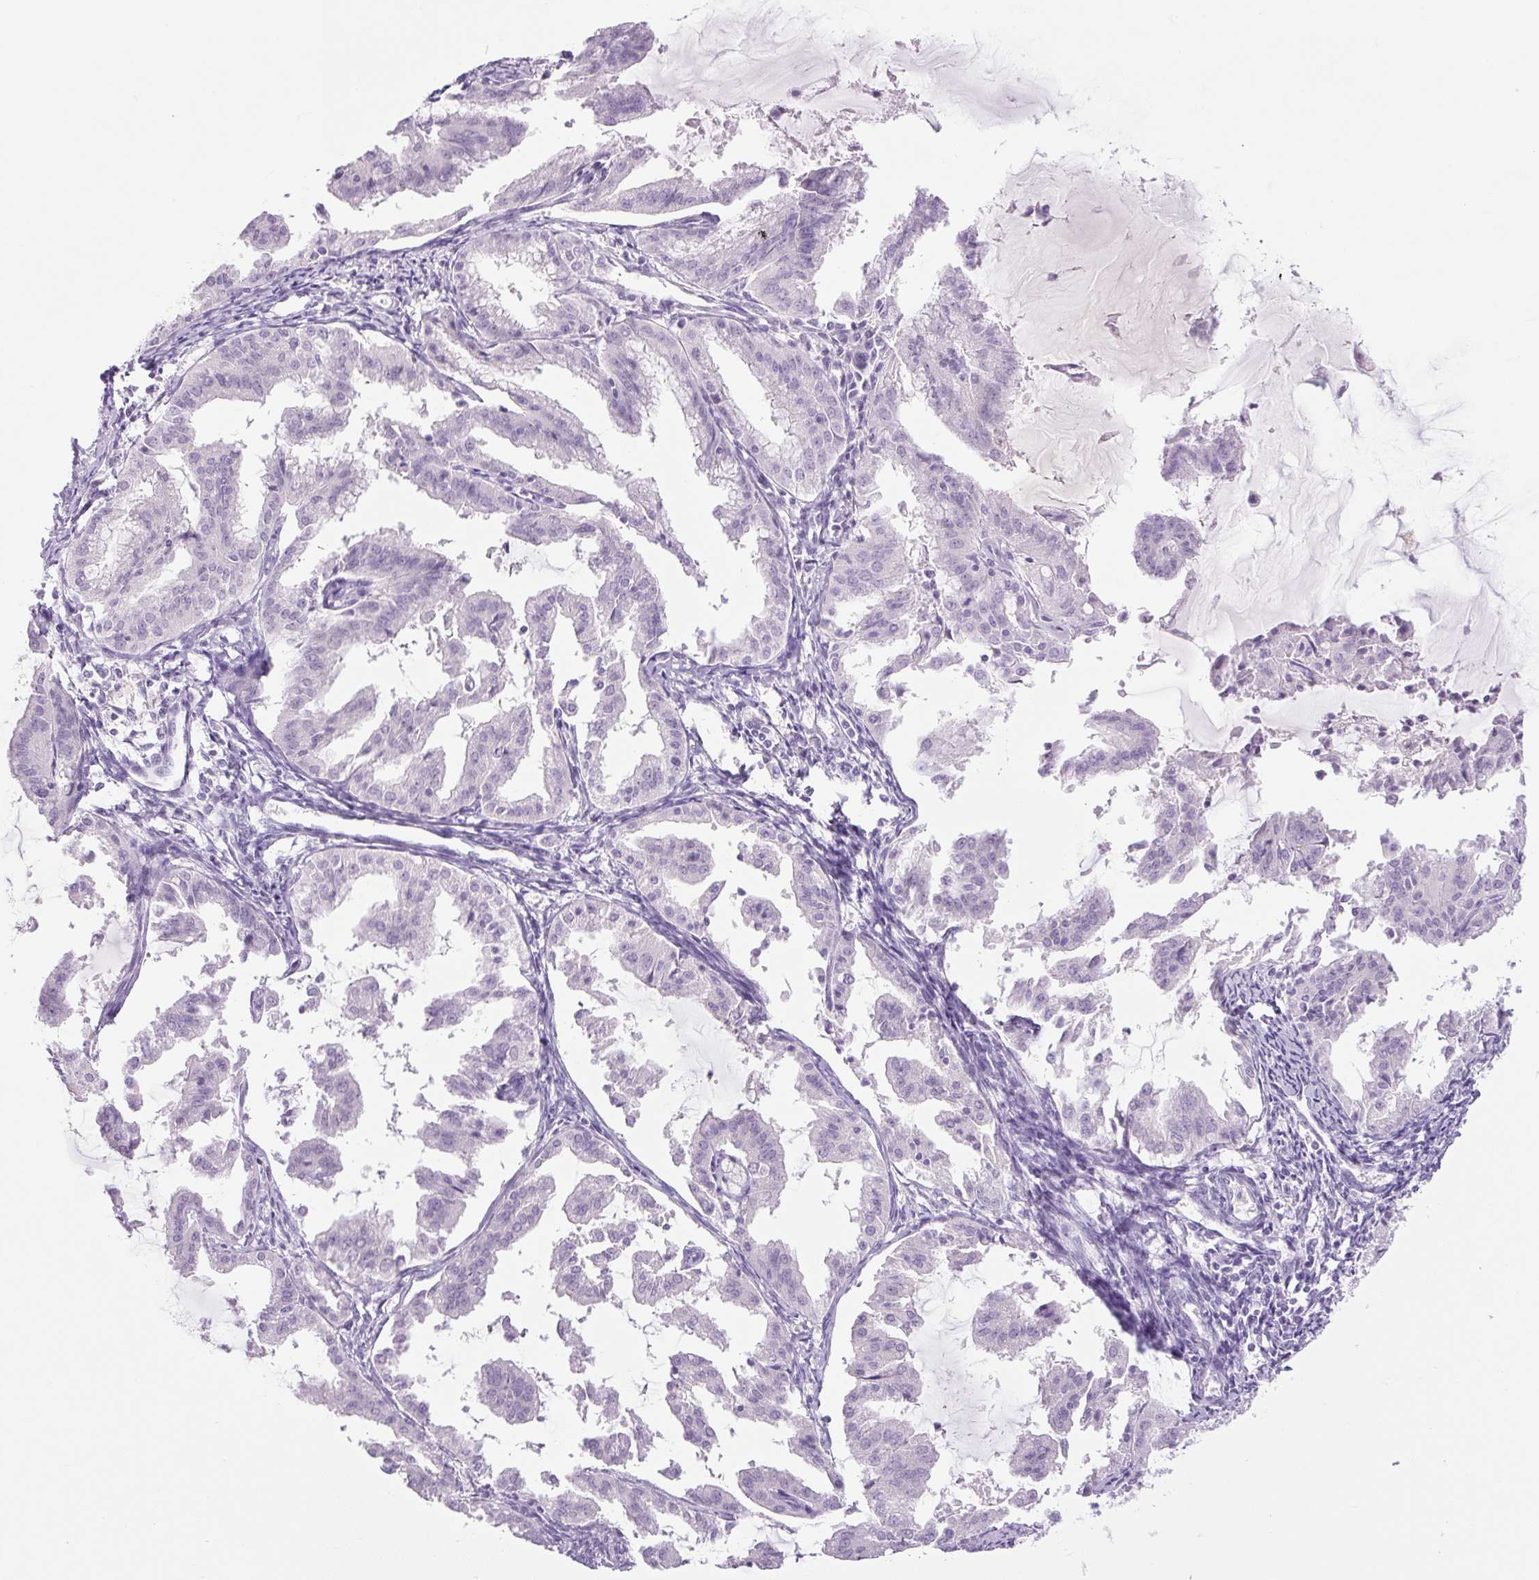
{"staining": {"intensity": "negative", "quantity": "none", "location": "none"}, "tissue": "endometrial cancer", "cell_type": "Tumor cells", "image_type": "cancer", "snomed": [{"axis": "morphology", "description": "Adenocarcinoma, NOS"}, {"axis": "topography", "description": "Endometrium"}], "caption": "IHC of human adenocarcinoma (endometrial) reveals no expression in tumor cells.", "gene": "COL9A2", "patient": {"sex": "female", "age": 70}}